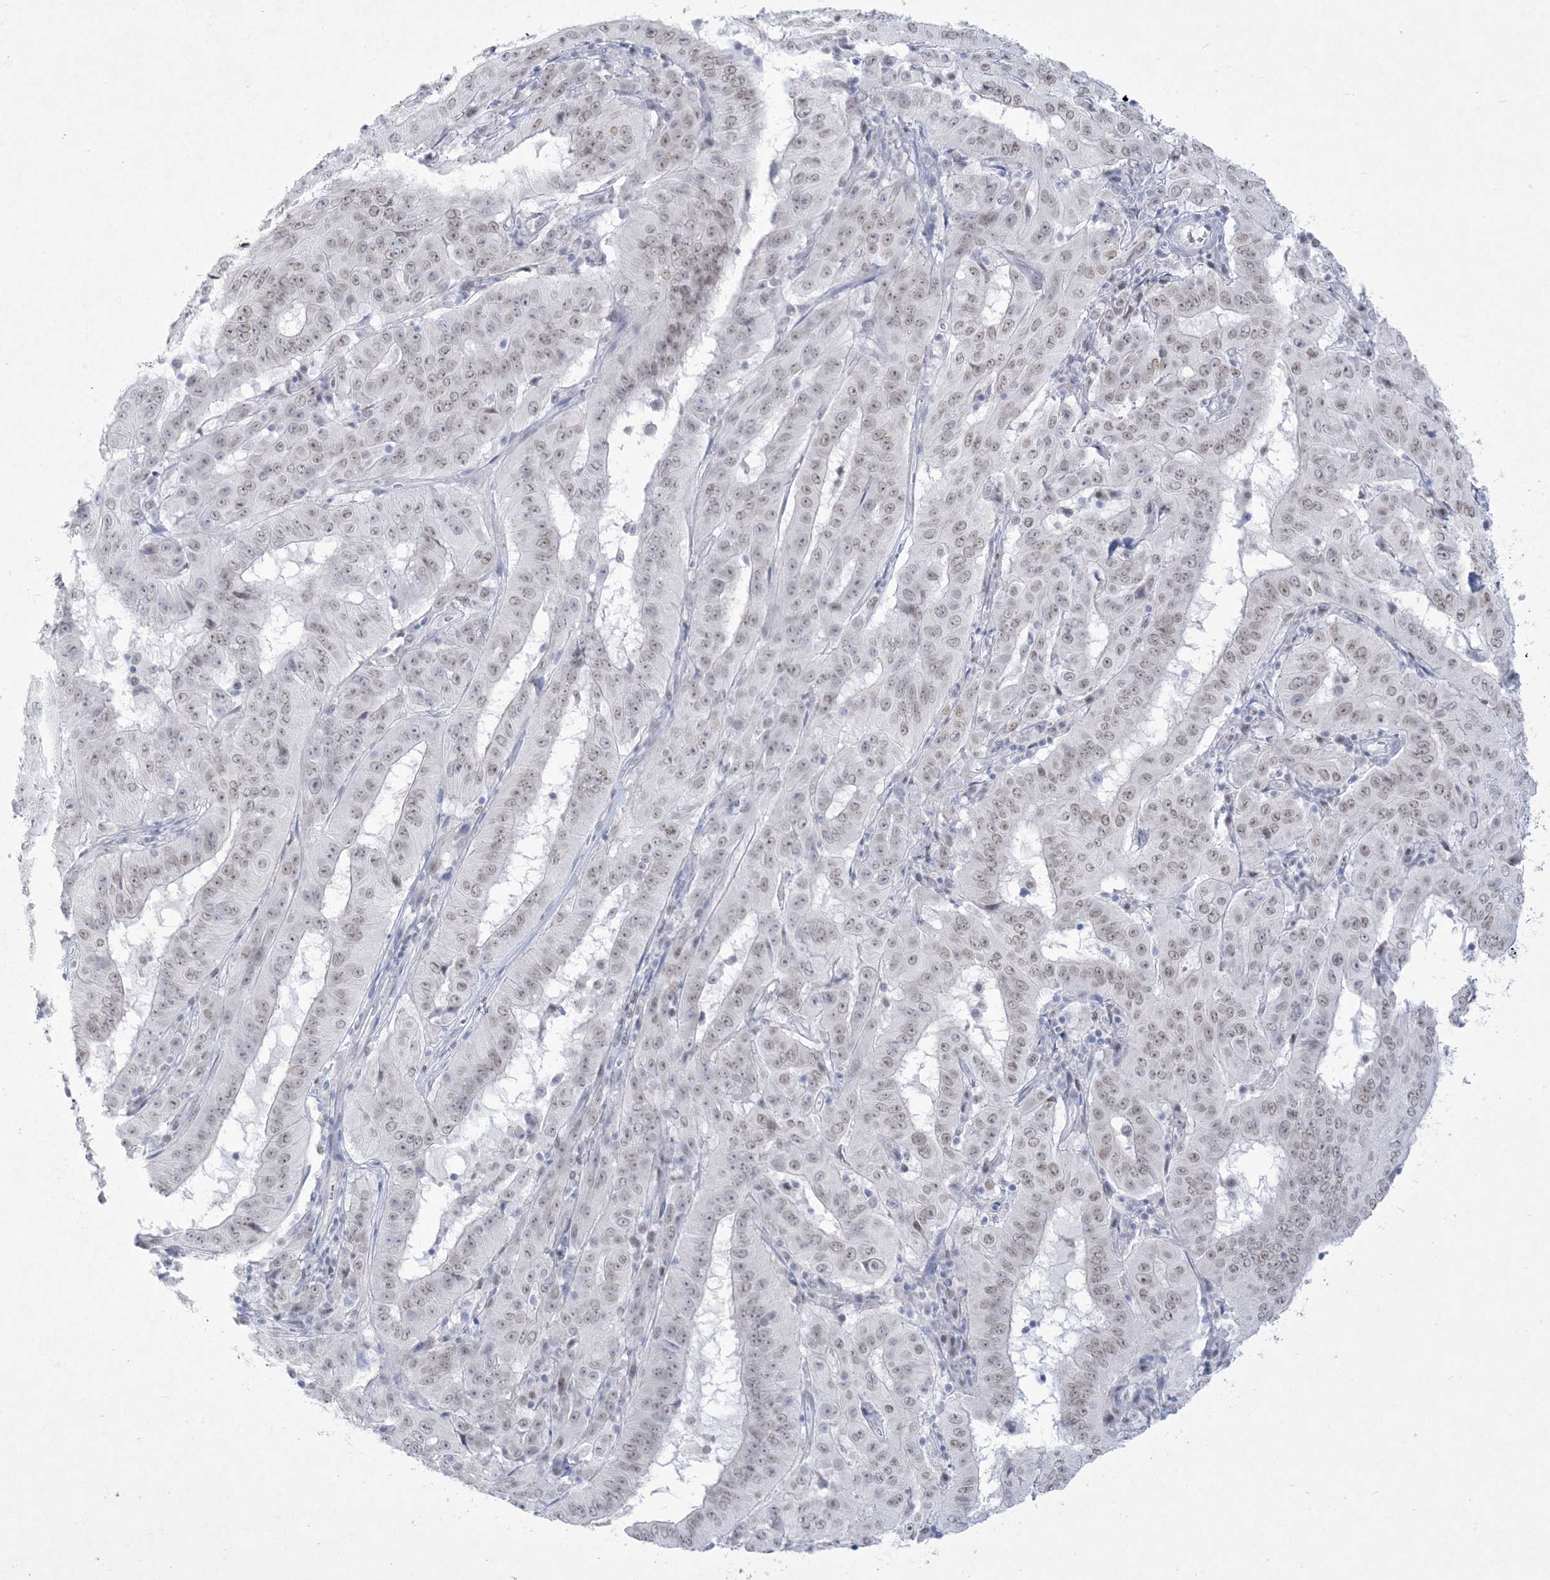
{"staining": {"intensity": "weak", "quantity": "25%-75%", "location": "nuclear"}, "tissue": "pancreatic cancer", "cell_type": "Tumor cells", "image_type": "cancer", "snomed": [{"axis": "morphology", "description": "Adenocarcinoma, NOS"}, {"axis": "topography", "description": "Pancreas"}], "caption": "Pancreatic cancer stained for a protein exhibits weak nuclear positivity in tumor cells.", "gene": "HOMEZ", "patient": {"sex": "male", "age": 63}}